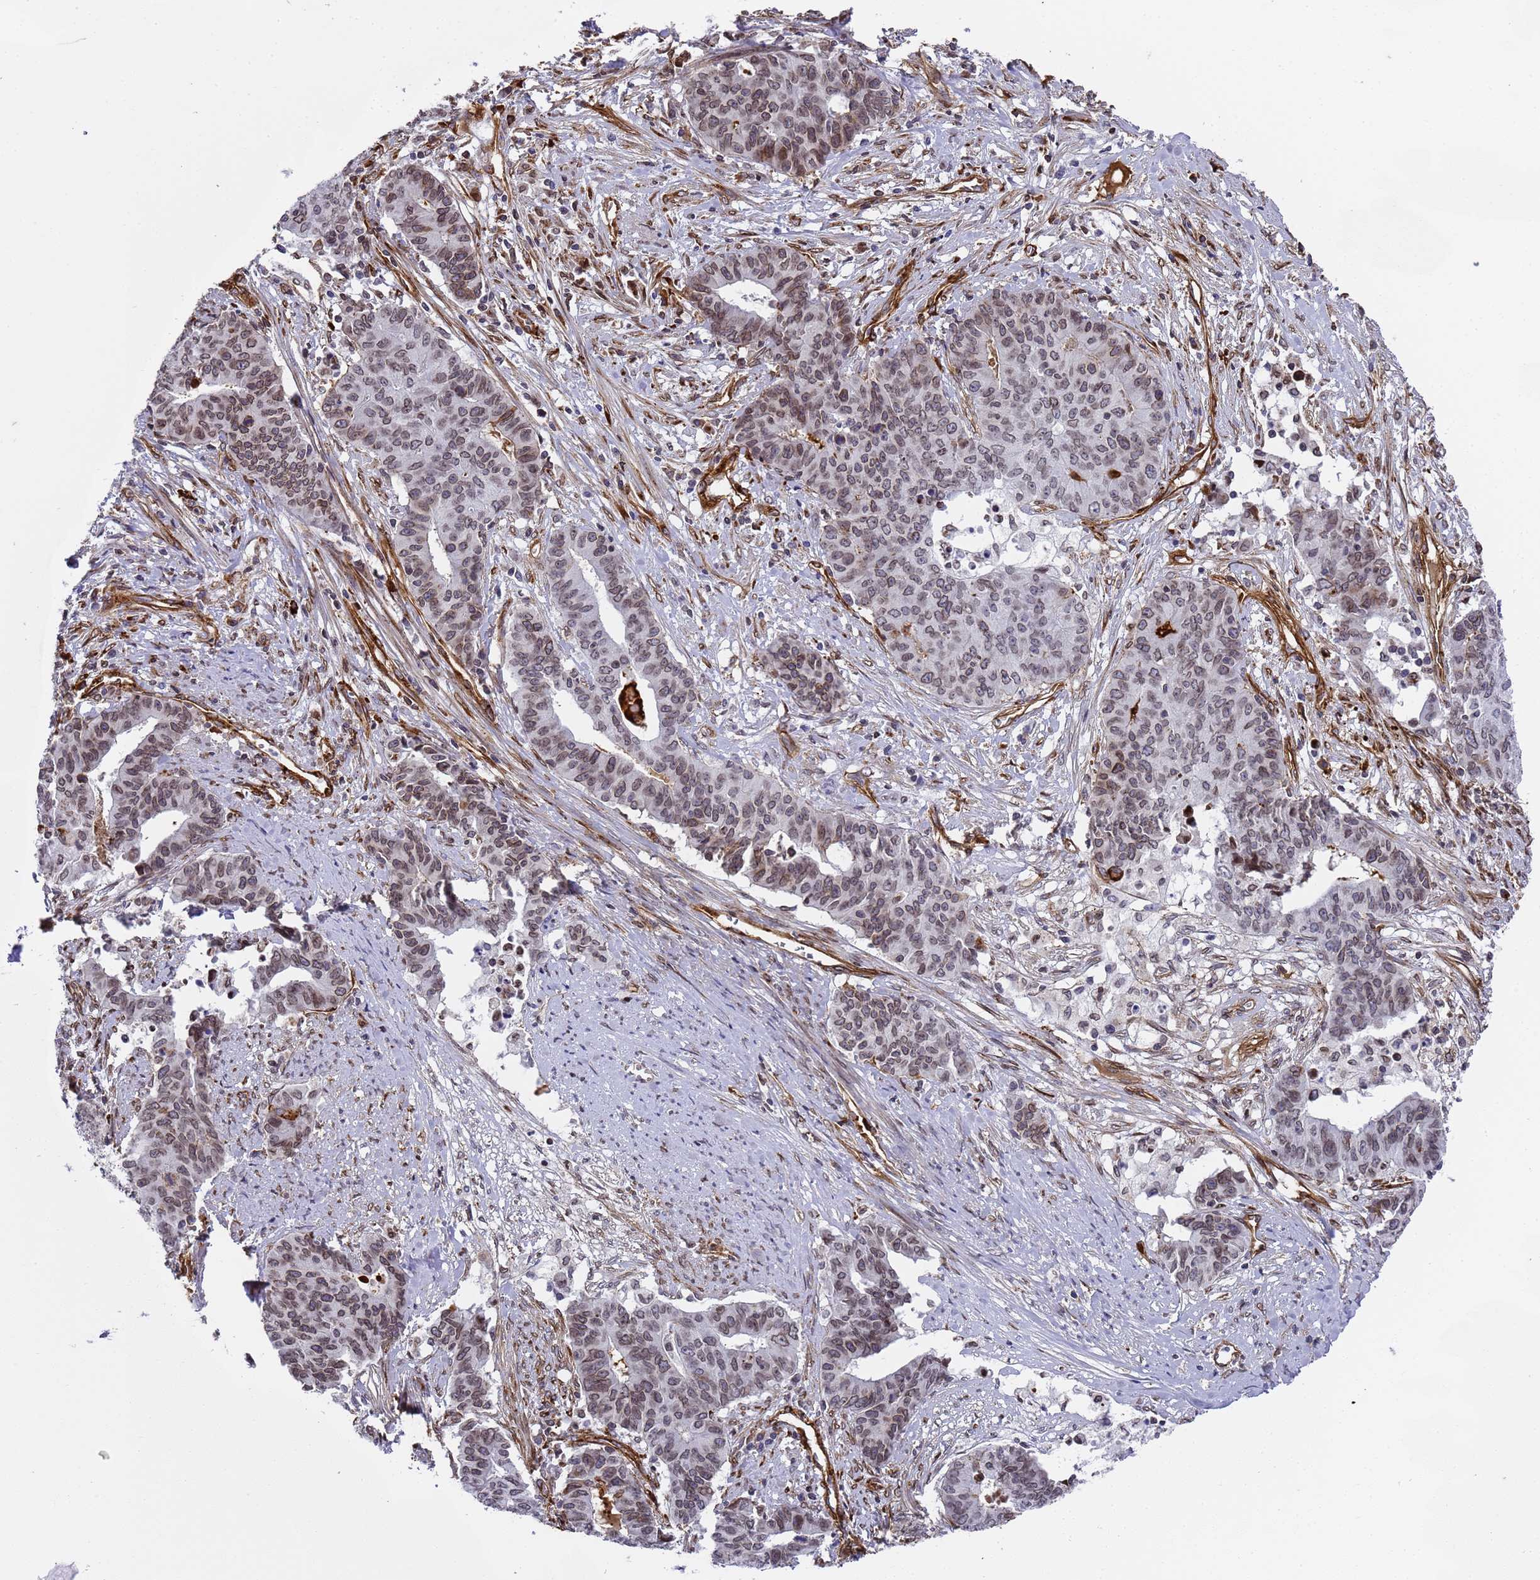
{"staining": {"intensity": "weak", "quantity": "<25%", "location": "cytoplasmic/membranous"}, "tissue": "endometrial cancer", "cell_type": "Tumor cells", "image_type": "cancer", "snomed": [{"axis": "morphology", "description": "Adenocarcinoma, NOS"}, {"axis": "topography", "description": "Endometrium"}], "caption": "Tumor cells are negative for protein expression in human endometrial cancer (adenocarcinoma). (DAB (3,3'-diaminobenzidine) immunohistochemistry (IHC), high magnification).", "gene": "IGFBP7", "patient": {"sex": "female", "age": 59}}